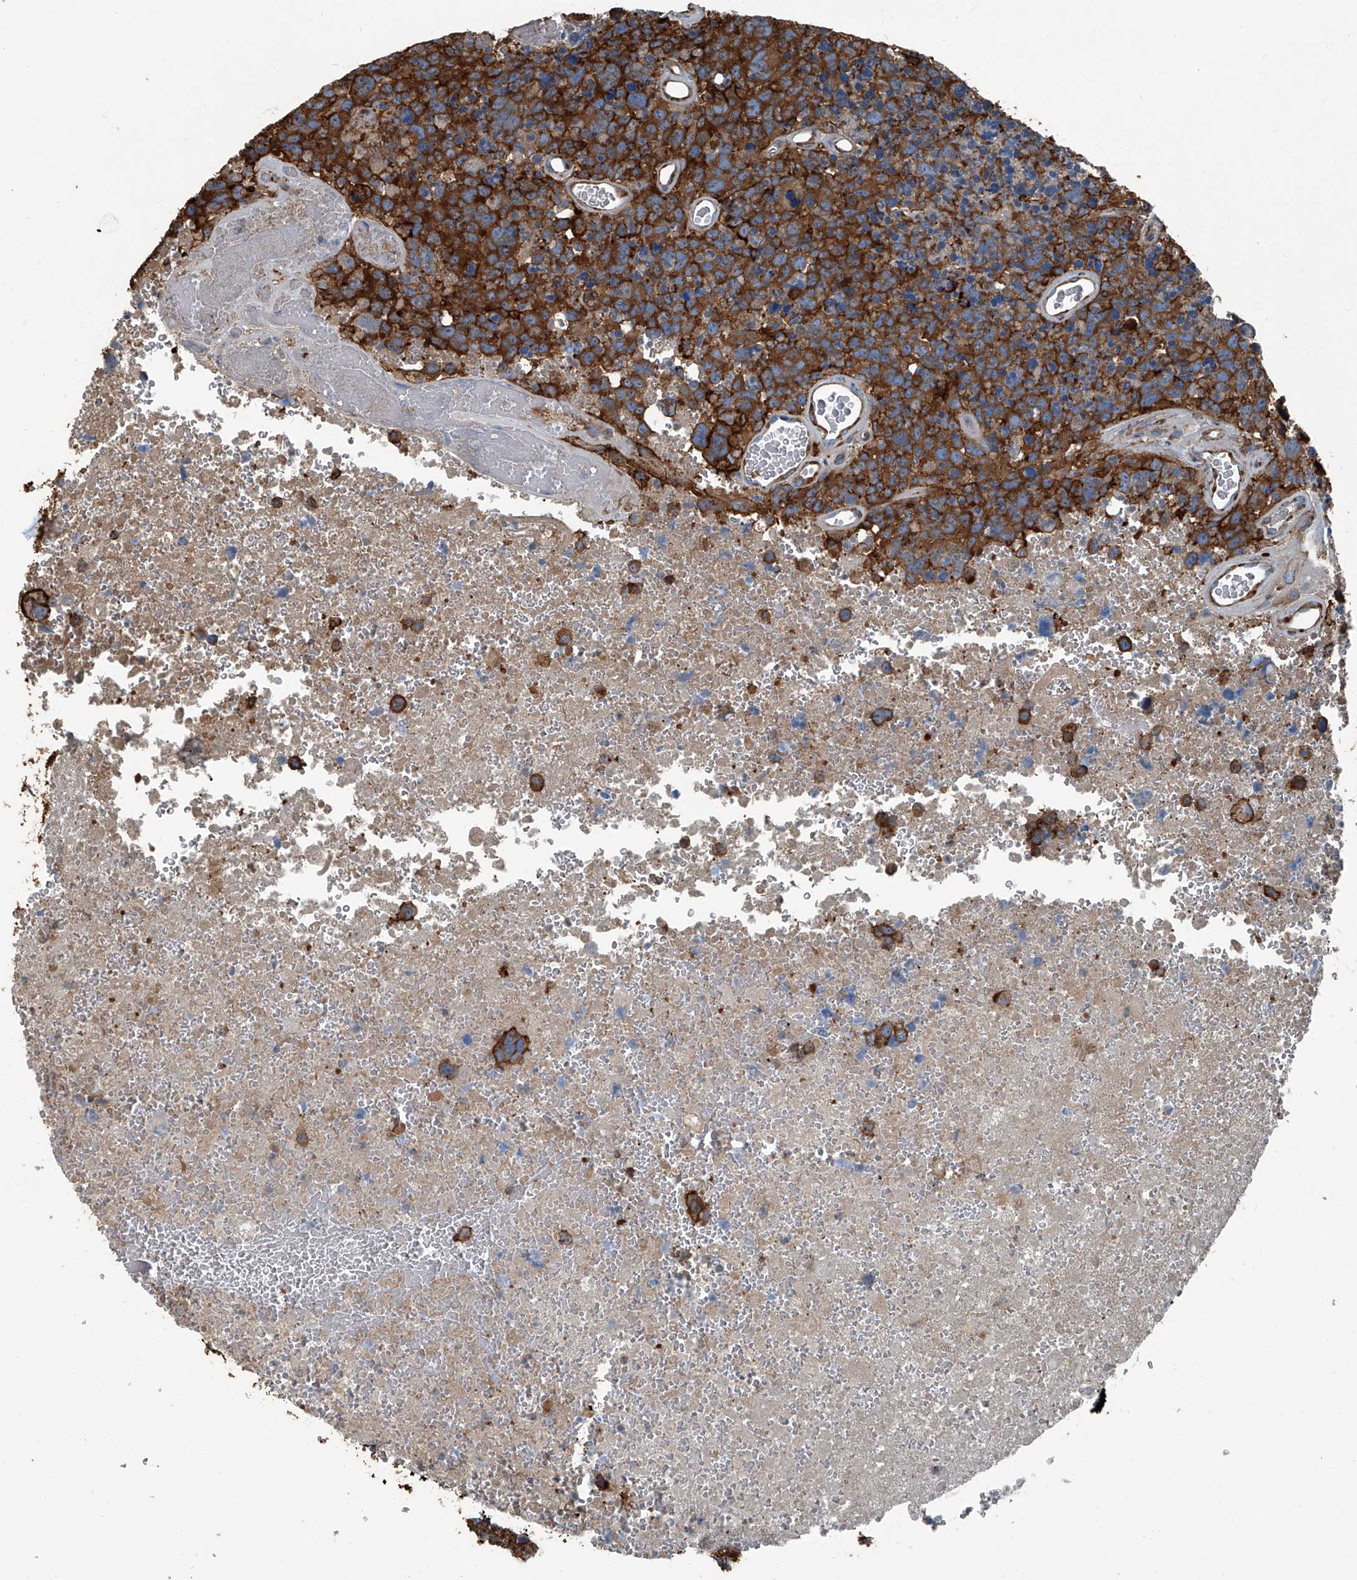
{"staining": {"intensity": "moderate", "quantity": ">75%", "location": "cytoplasmic/membranous"}, "tissue": "glioma", "cell_type": "Tumor cells", "image_type": "cancer", "snomed": [{"axis": "morphology", "description": "Glioma, malignant, High grade"}, {"axis": "topography", "description": "Brain"}], "caption": "Approximately >75% of tumor cells in glioma display moderate cytoplasmic/membranous protein expression as visualized by brown immunohistochemical staining.", "gene": "SEPTIN7", "patient": {"sex": "male", "age": 69}}